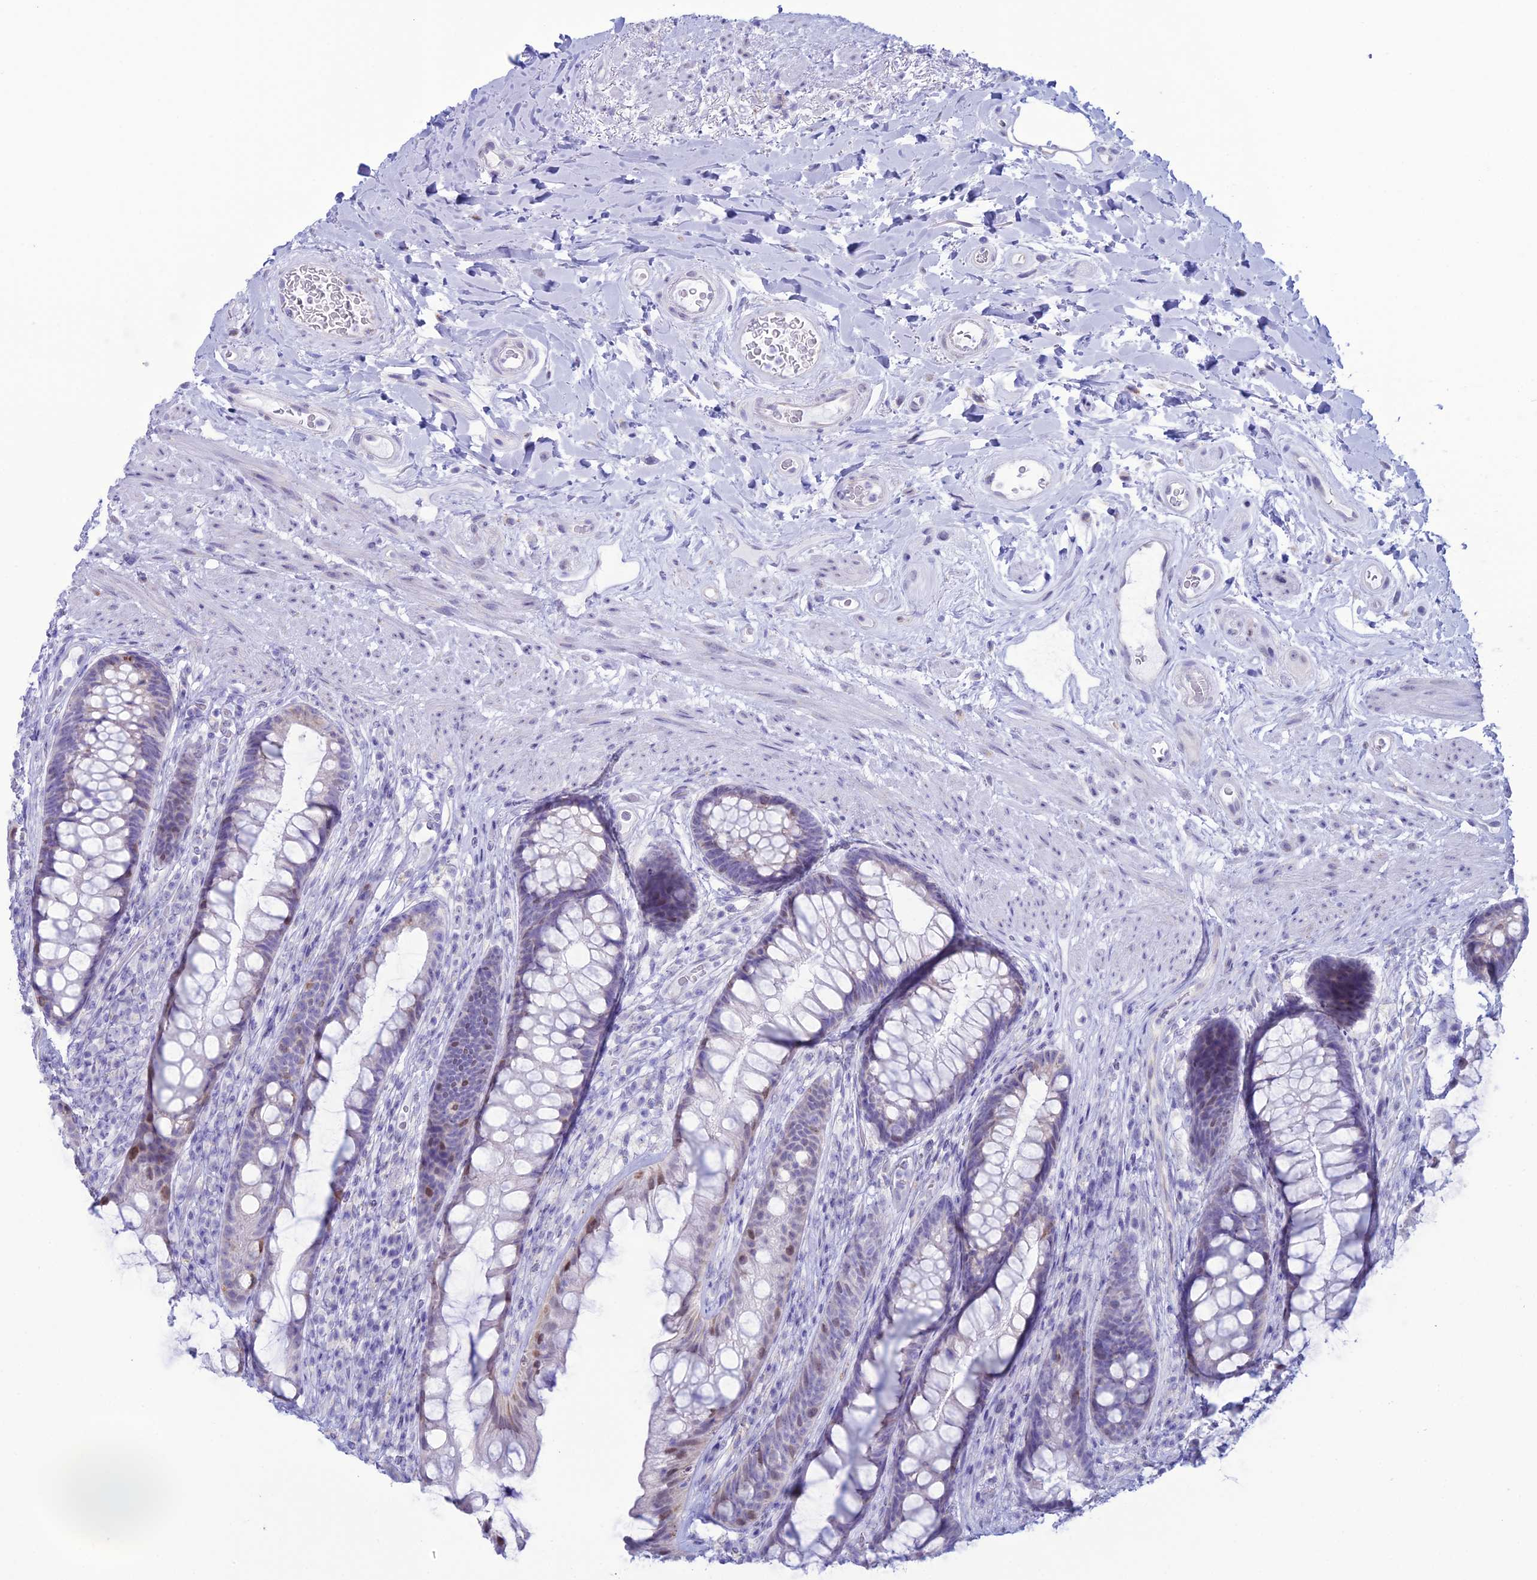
{"staining": {"intensity": "moderate", "quantity": "<25%", "location": "nuclear"}, "tissue": "rectum", "cell_type": "Glandular cells", "image_type": "normal", "snomed": [{"axis": "morphology", "description": "Normal tissue, NOS"}, {"axis": "topography", "description": "Rectum"}], "caption": "DAB (3,3'-diaminobenzidine) immunohistochemical staining of benign rectum shows moderate nuclear protein staining in approximately <25% of glandular cells.", "gene": "CFAP210", "patient": {"sex": "male", "age": 74}}